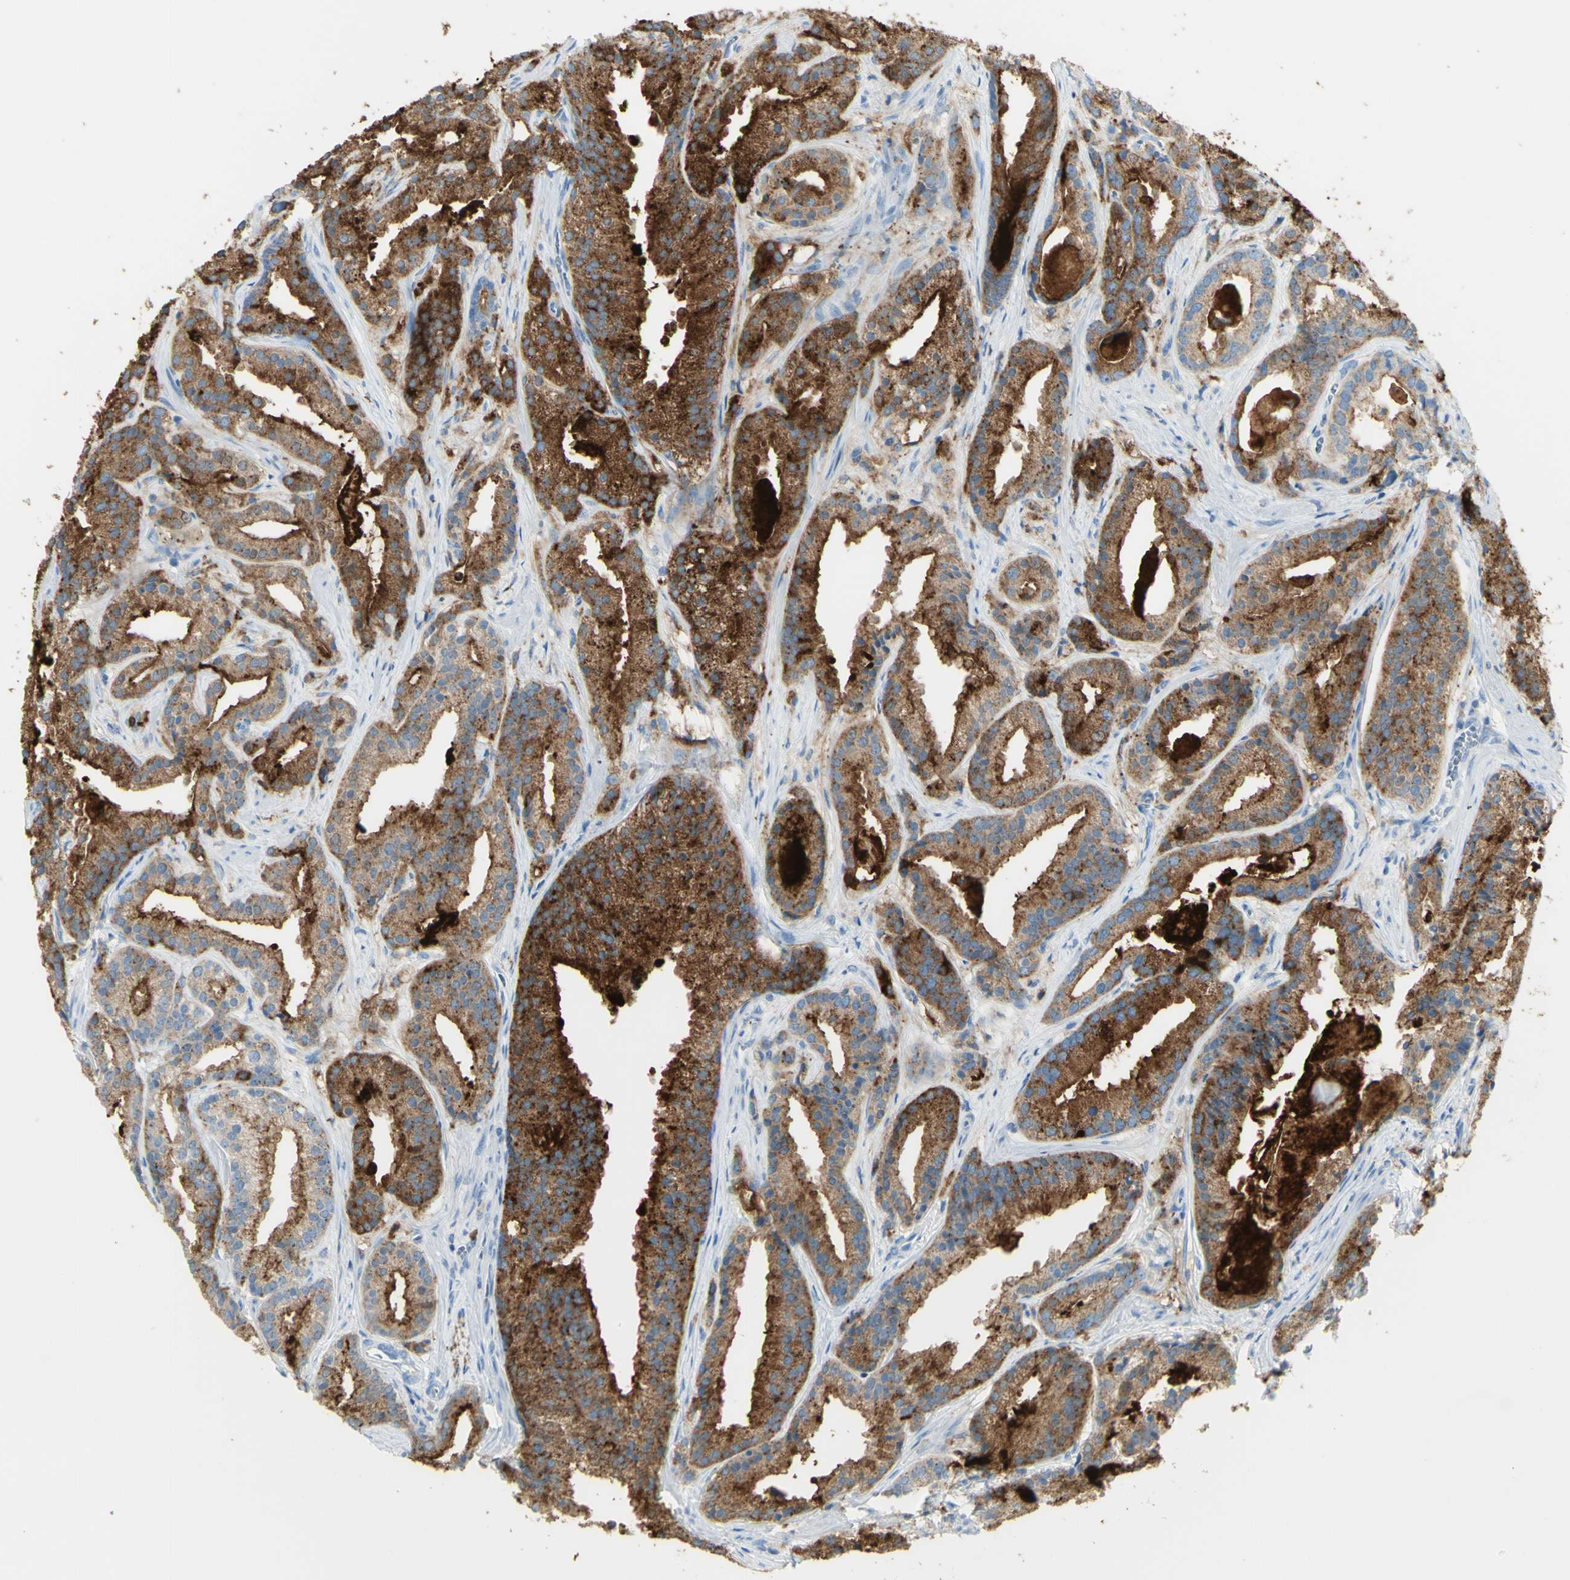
{"staining": {"intensity": "strong", "quantity": "25%-75%", "location": "cytoplasmic/membranous"}, "tissue": "prostate cancer", "cell_type": "Tumor cells", "image_type": "cancer", "snomed": [{"axis": "morphology", "description": "Adenocarcinoma, Low grade"}, {"axis": "topography", "description": "Prostate"}], "caption": "Immunohistochemistry of human prostate low-grade adenocarcinoma demonstrates high levels of strong cytoplasmic/membranous staining in about 25%-75% of tumor cells. The staining was performed using DAB to visualize the protein expression in brown, while the nuclei were stained in blue with hematoxylin (Magnification: 20x).", "gene": "TSPAN1", "patient": {"sex": "male", "age": 59}}